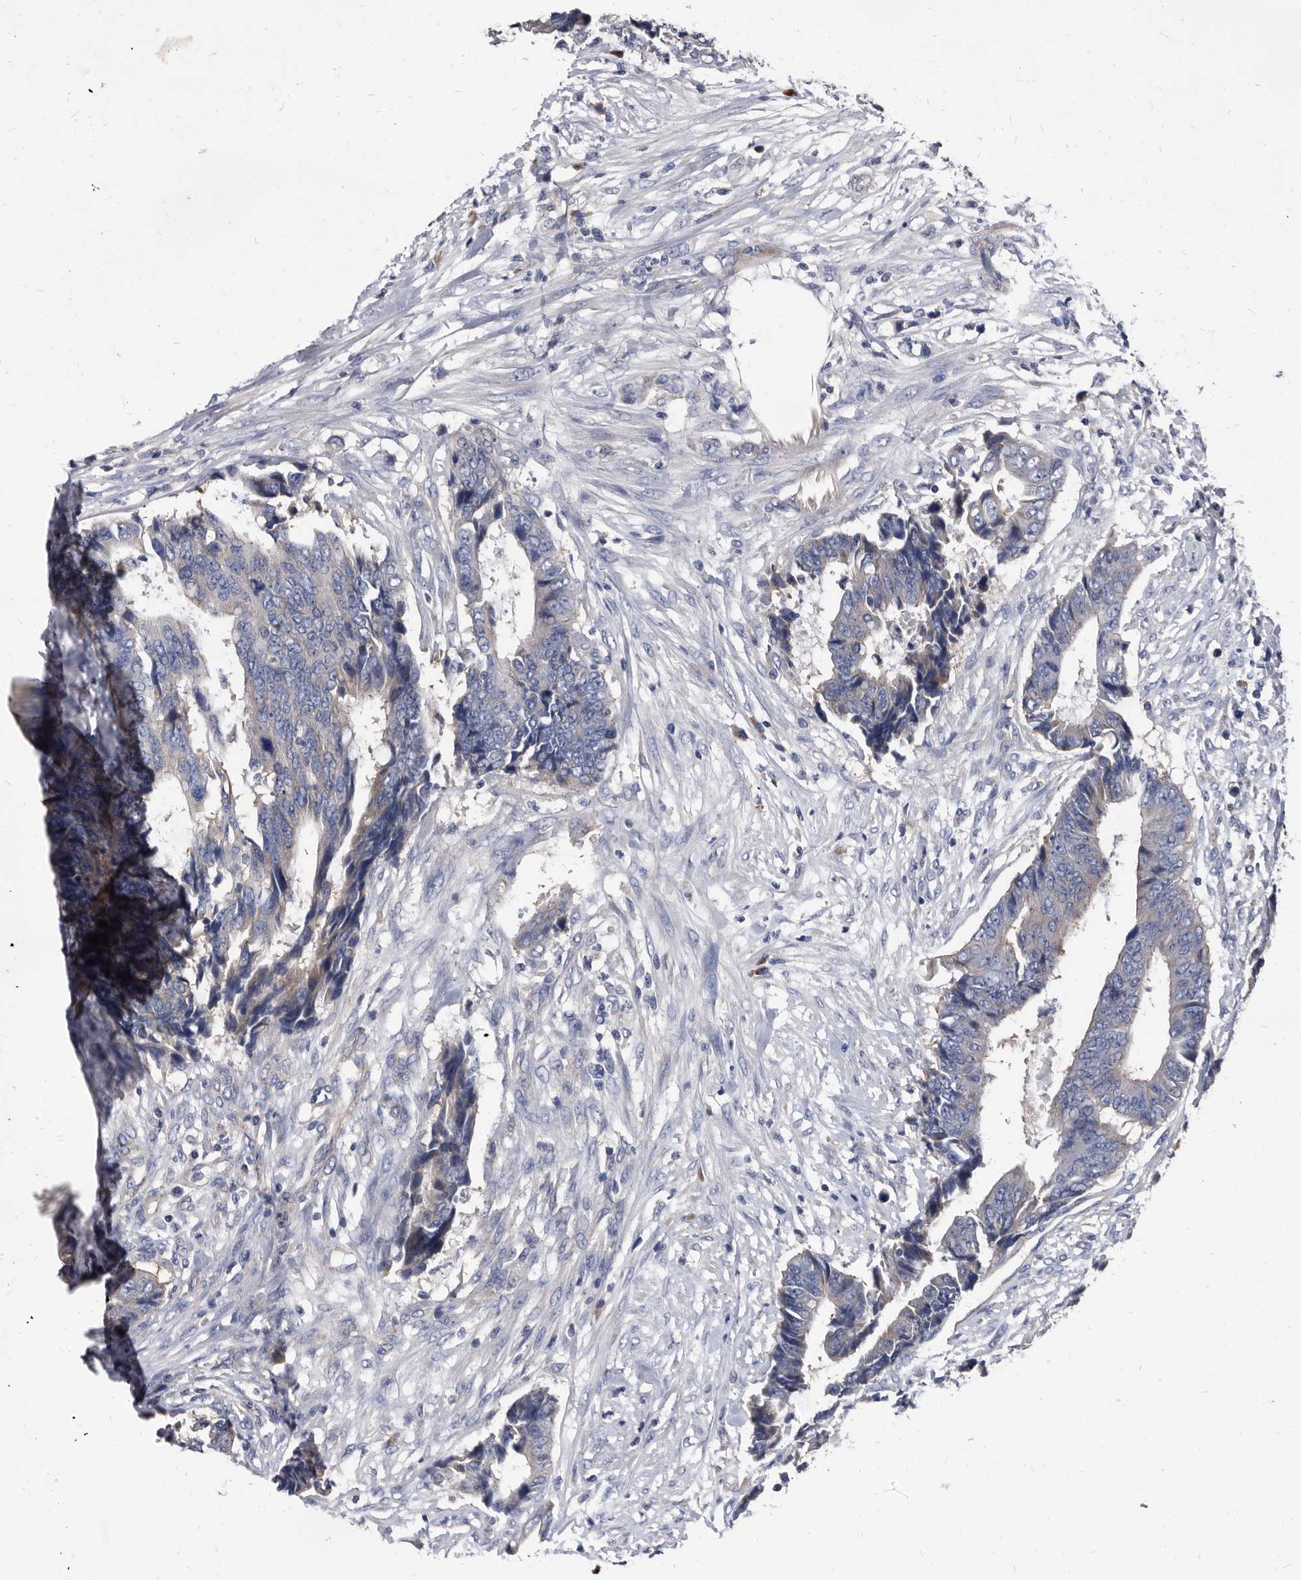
{"staining": {"intensity": "negative", "quantity": "none", "location": "none"}, "tissue": "colorectal cancer", "cell_type": "Tumor cells", "image_type": "cancer", "snomed": [{"axis": "morphology", "description": "Adenocarcinoma, NOS"}, {"axis": "topography", "description": "Rectum"}], "caption": "DAB immunohistochemical staining of colorectal adenocarcinoma exhibits no significant positivity in tumor cells.", "gene": "DTNBP1", "patient": {"sex": "male", "age": 84}}